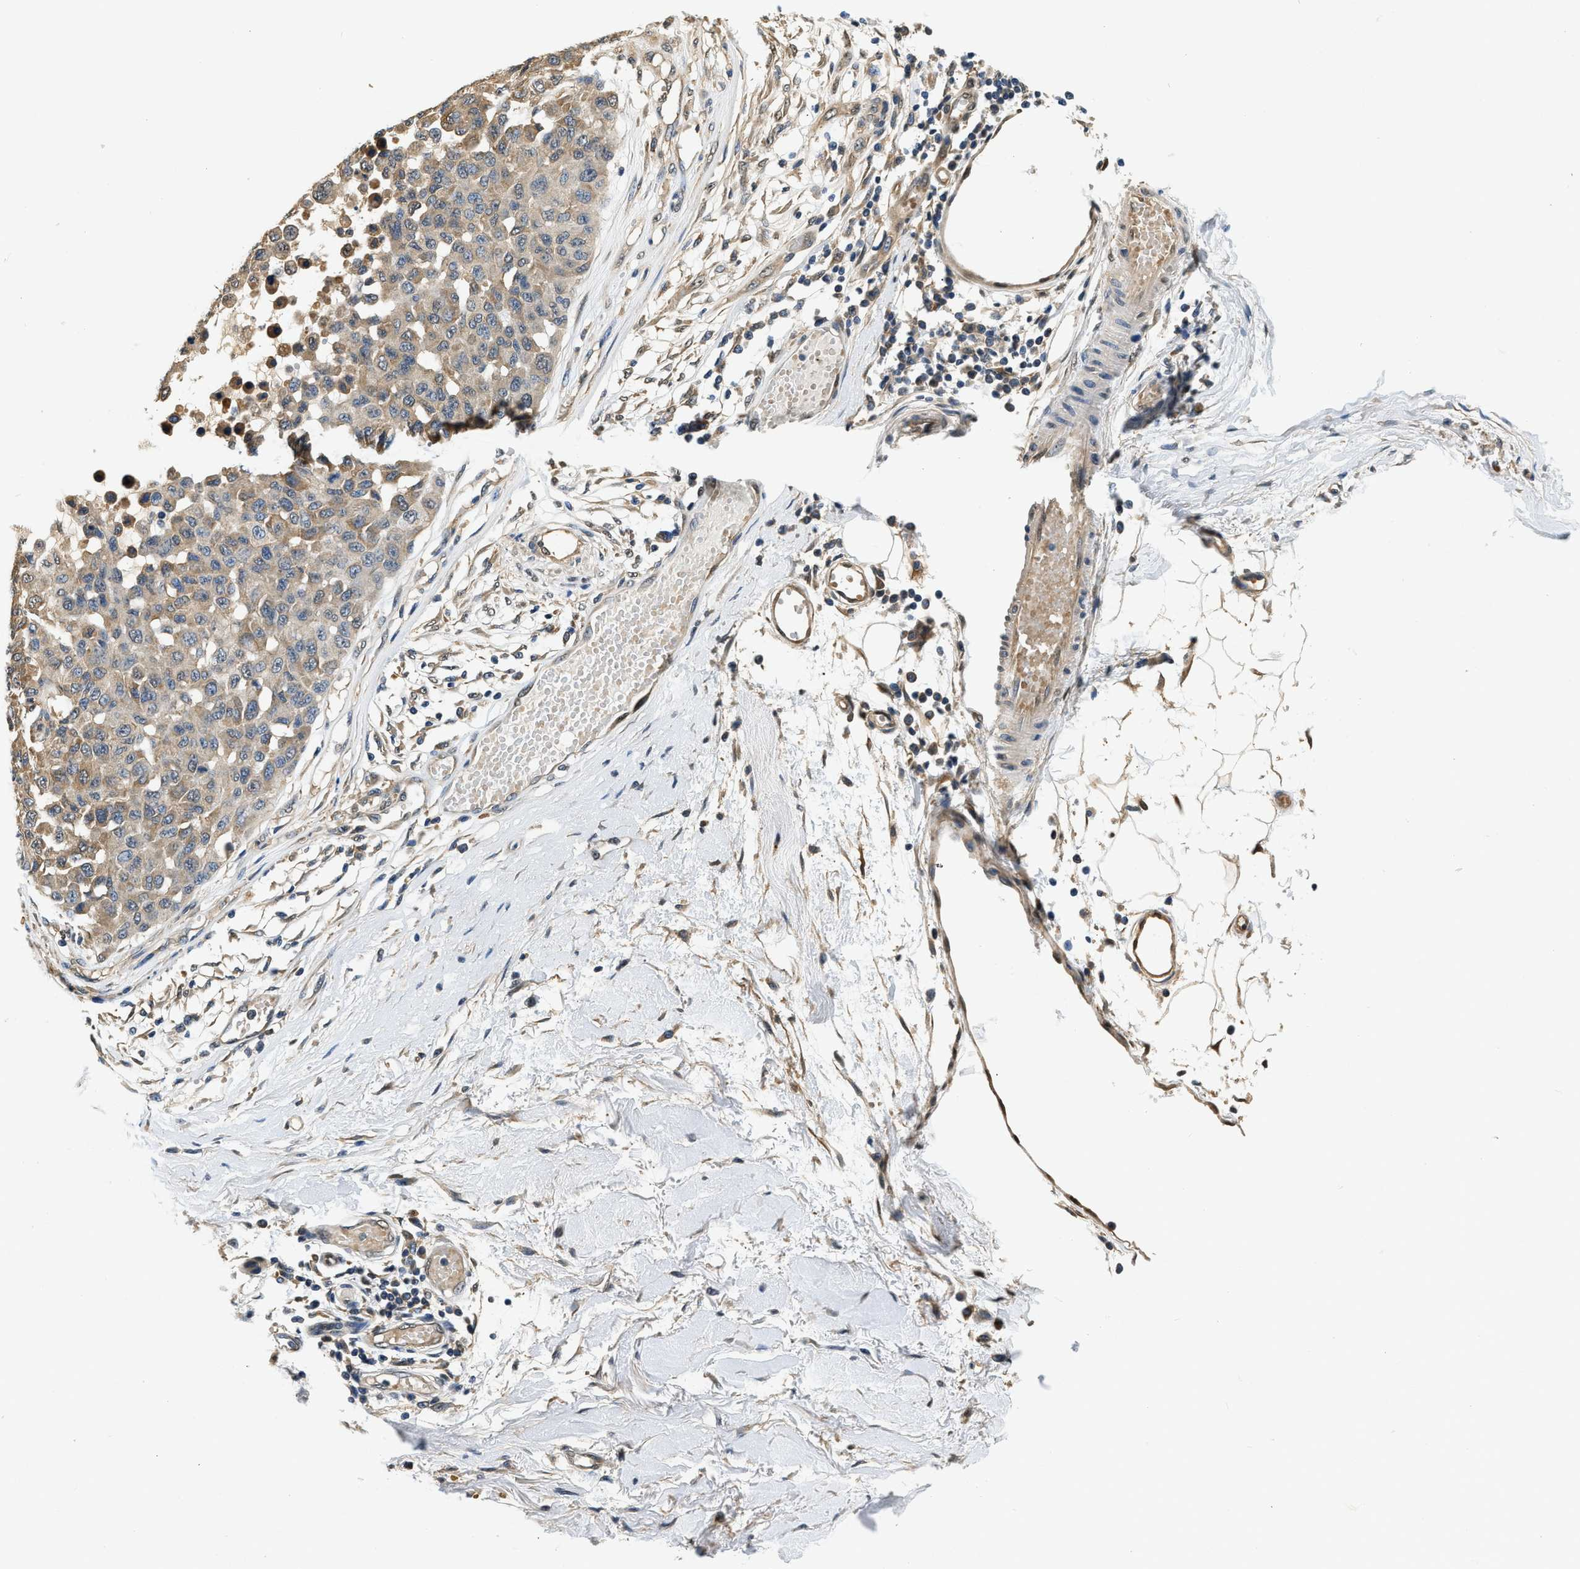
{"staining": {"intensity": "moderate", "quantity": ">75%", "location": "cytoplasmic/membranous"}, "tissue": "melanoma", "cell_type": "Tumor cells", "image_type": "cancer", "snomed": [{"axis": "morphology", "description": "Normal tissue, NOS"}, {"axis": "morphology", "description": "Malignant melanoma, NOS"}, {"axis": "topography", "description": "Skin"}], "caption": "Protein analysis of malignant melanoma tissue shows moderate cytoplasmic/membranous positivity in approximately >75% of tumor cells.", "gene": "BCL7C", "patient": {"sex": "male", "age": 62}}